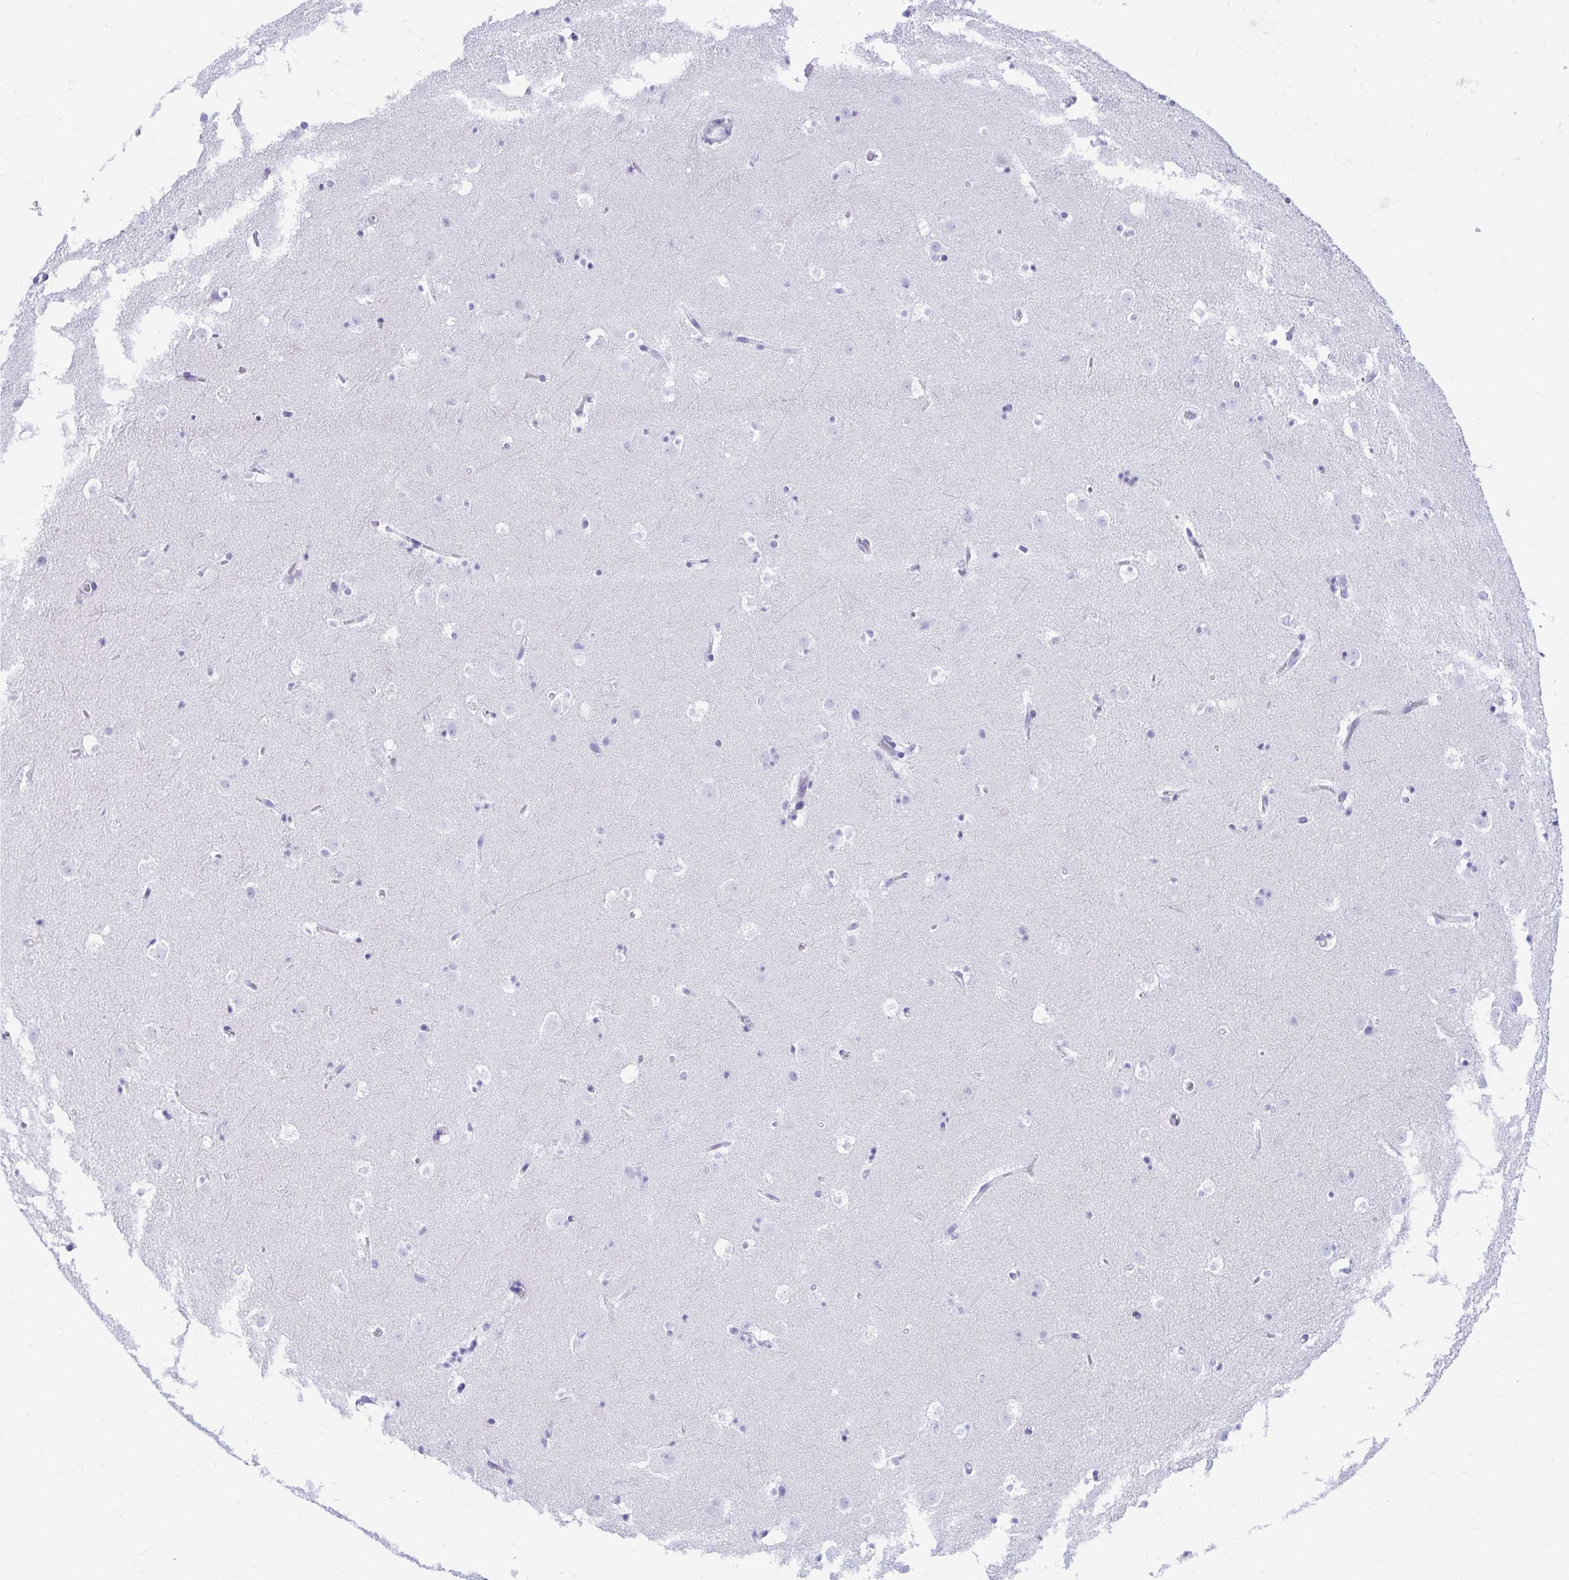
{"staining": {"intensity": "negative", "quantity": "none", "location": "none"}, "tissue": "caudate", "cell_type": "Glial cells", "image_type": "normal", "snomed": [{"axis": "morphology", "description": "Normal tissue, NOS"}, {"axis": "topography", "description": "Lateral ventricle wall"}], "caption": "This is an immunohistochemistry micrograph of unremarkable human caudate. There is no expression in glial cells.", "gene": "SHISA8", "patient": {"sex": "male", "age": 37}}